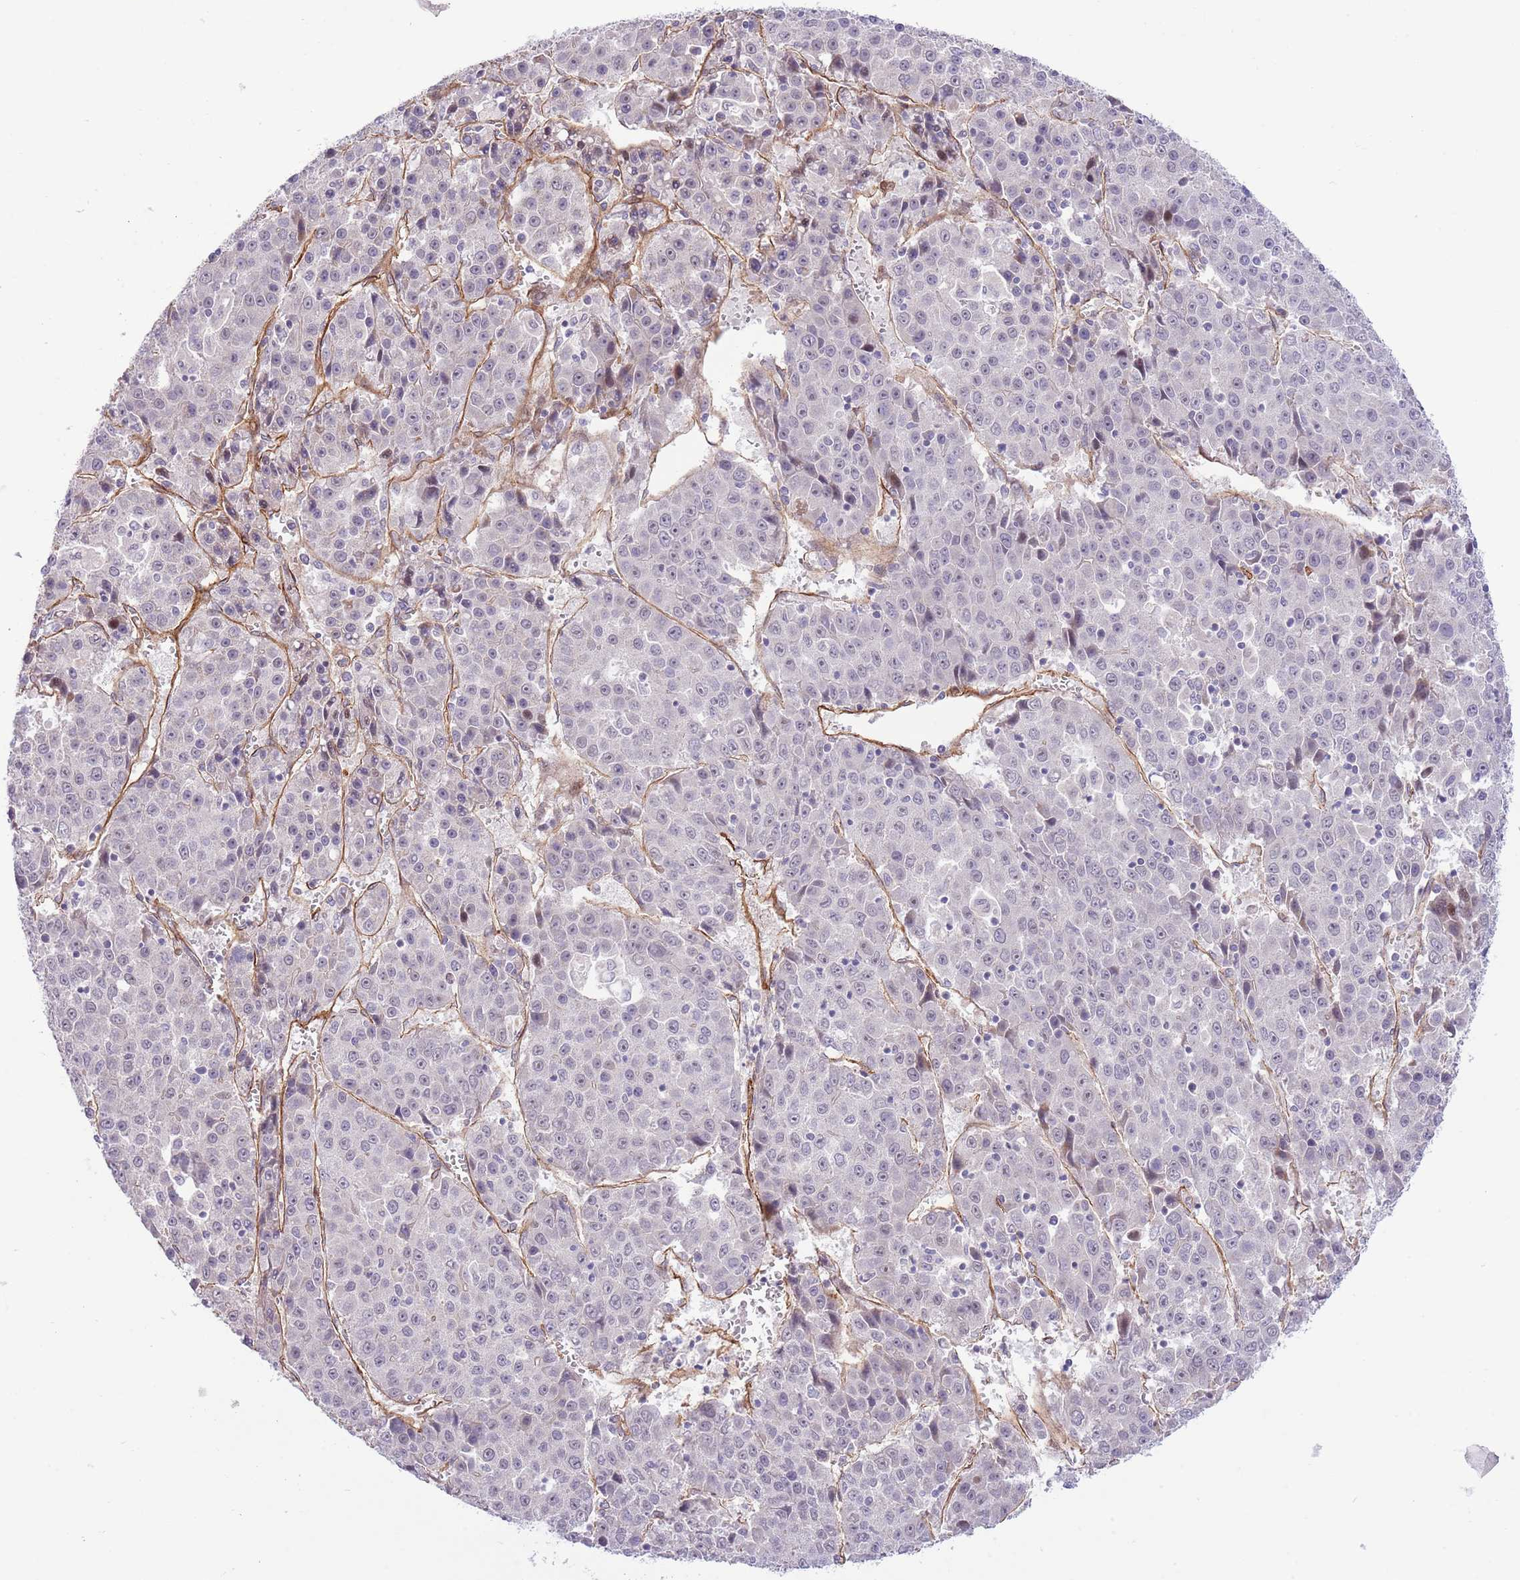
{"staining": {"intensity": "negative", "quantity": "none", "location": "none"}, "tissue": "liver cancer", "cell_type": "Tumor cells", "image_type": "cancer", "snomed": [{"axis": "morphology", "description": "Carcinoma, Hepatocellular, NOS"}, {"axis": "topography", "description": "Liver"}], "caption": "The immunohistochemistry (IHC) histopathology image has no significant staining in tumor cells of hepatocellular carcinoma (liver) tissue.", "gene": "NEK3", "patient": {"sex": "female", "age": 53}}